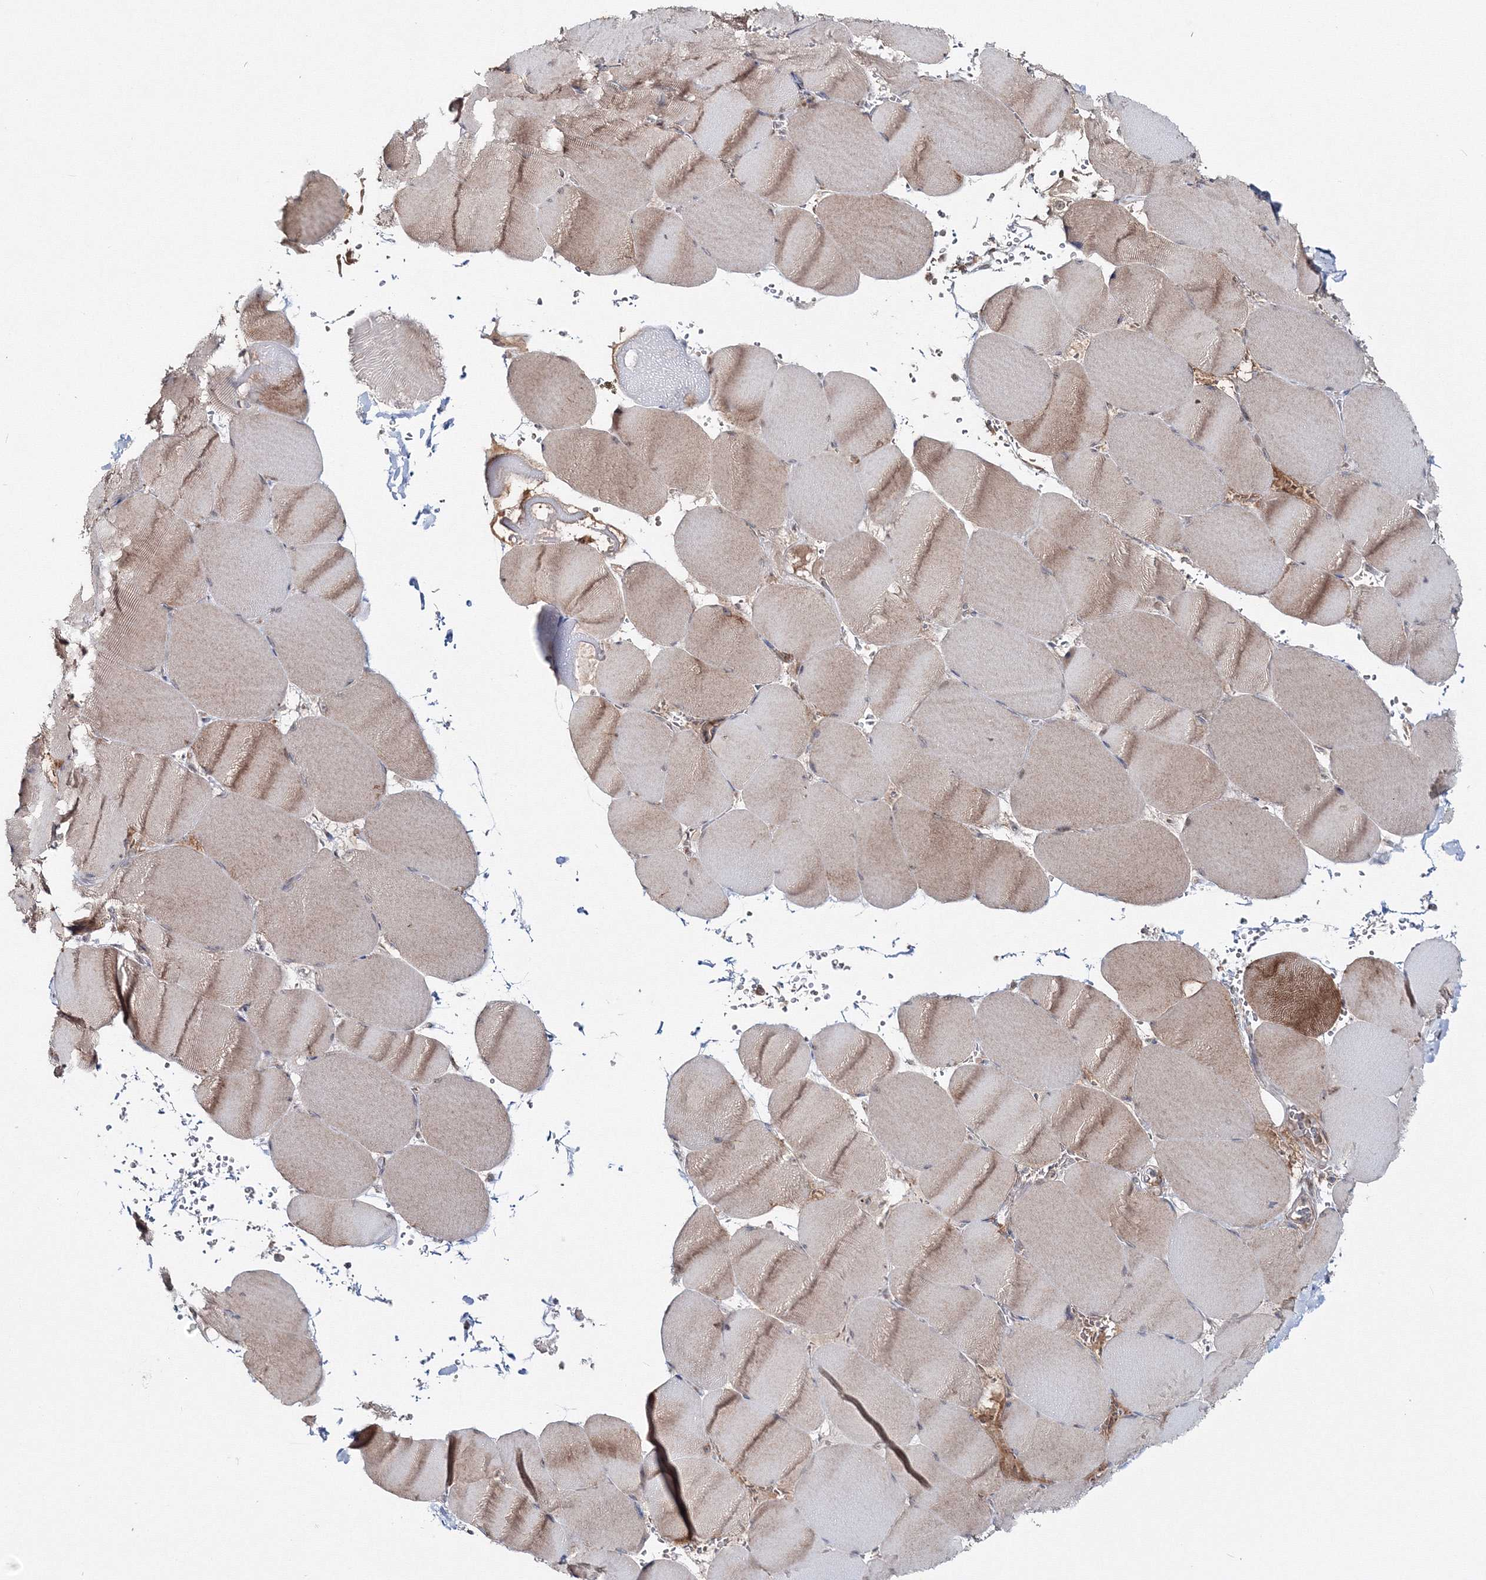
{"staining": {"intensity": "moderate", "quantity": "25%-75%", "location": "cytoplasmic/membranous"}, "tissue": "skeletal muscle", "cell_type": "Myocytes", "image_type": "normal", "snomed": [{"axis": "morphology", "description": "Normal tissue, NOS"}, {"axis": "topography", "description": "Skeletal muscle"}, {"axis": "topography", "description": "Head-Neck"}], "caption": "IHC of normal skeletal muscle displays medium levels of moderate cytoplasmic/membranous staining in approximately 25%-75% of myocytes.", "gene": "PEX13", "patient": {"sex": "male", "age": 66}}